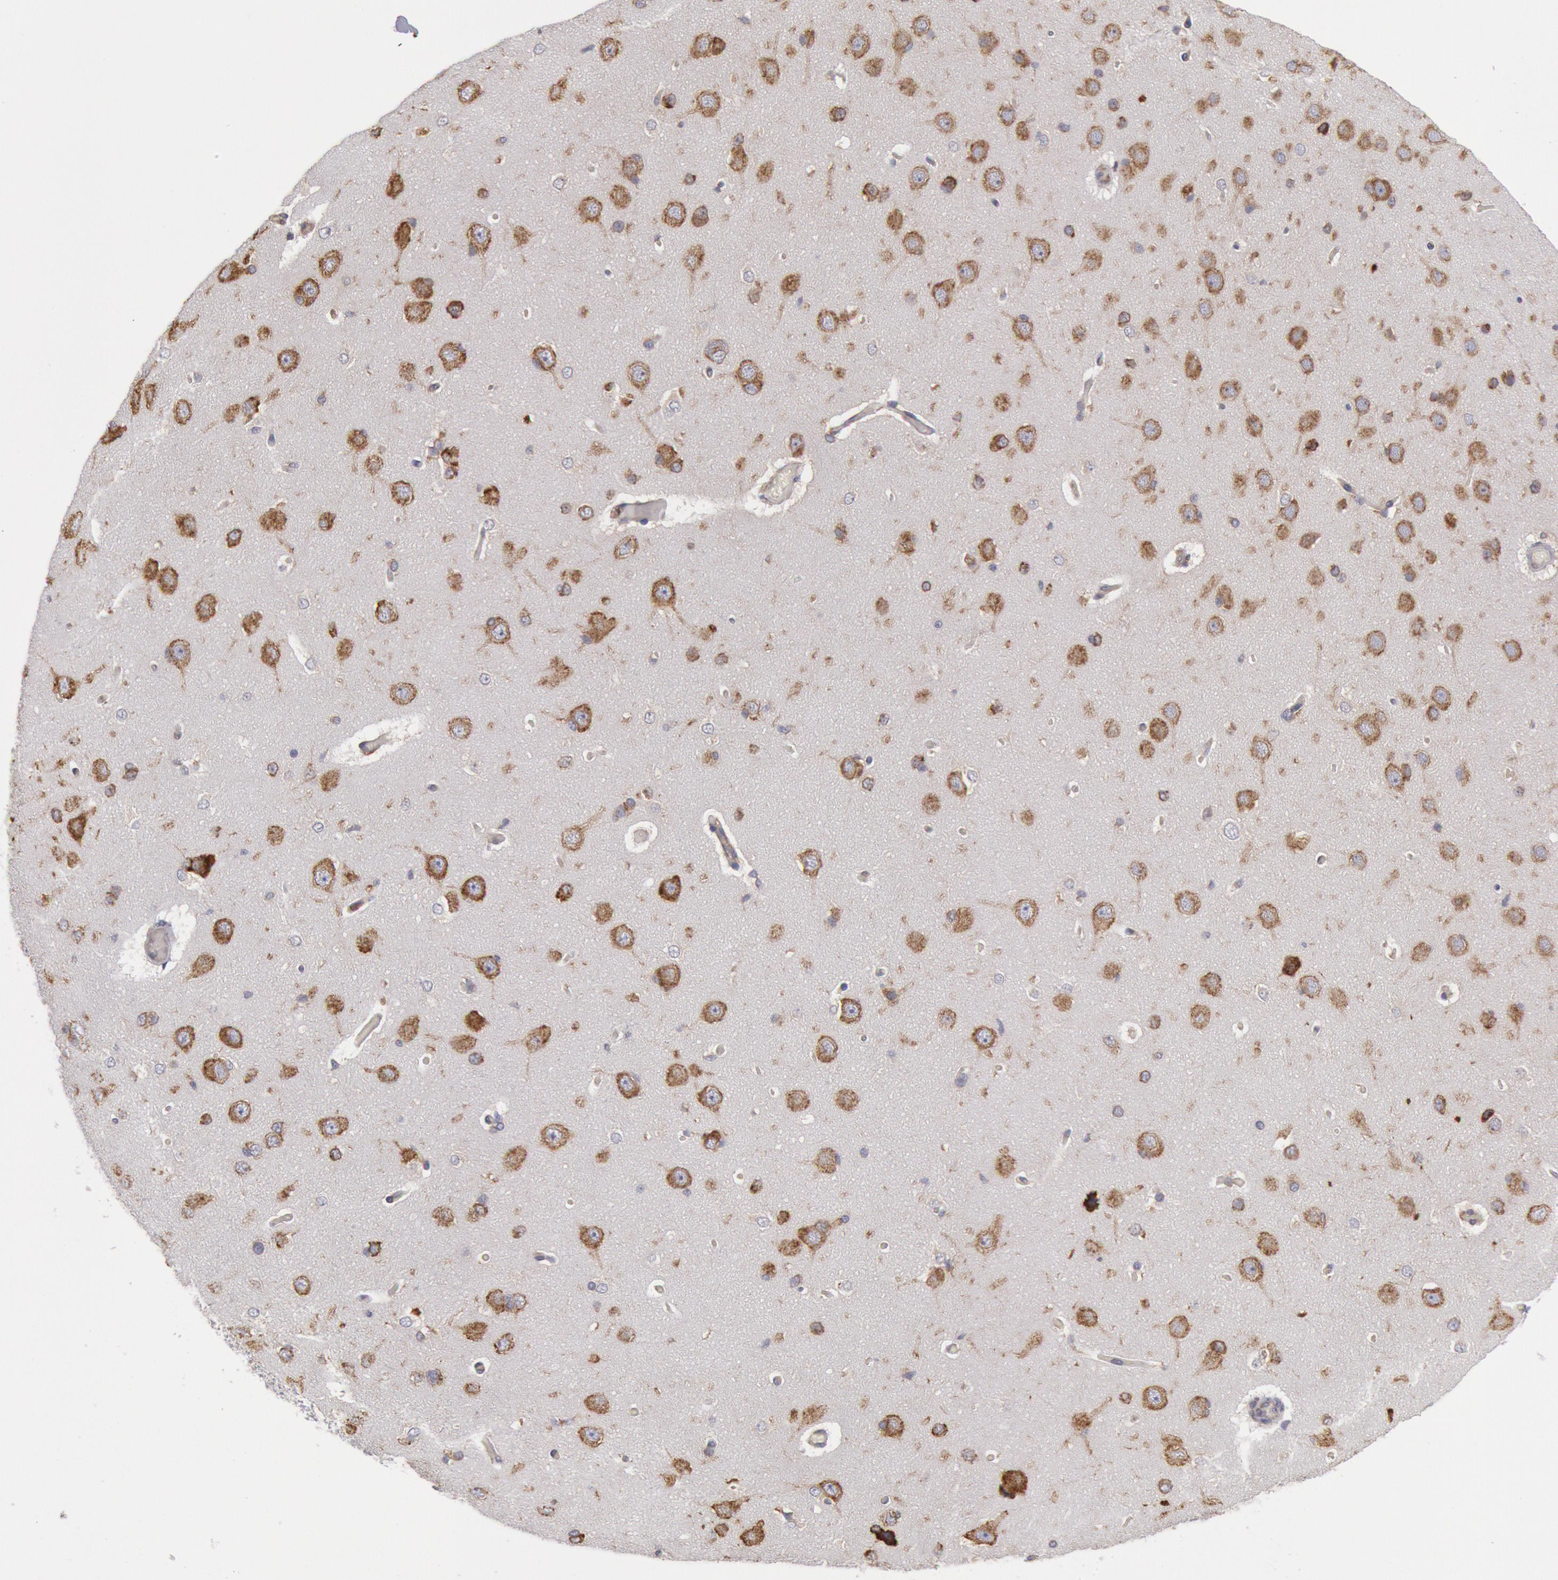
{"staining": {"intensity": "moderate", "quantity": ">75%", "location": "cytoplasmic/membranous"}, "tissue": "cerebral cortex", "cell_type": "Endothelial cells", "image_type": "normal", "snomed": [{"axis": "morphology", "description": "Normal tissue, NOS"}, {"axis": "topography", "description": "Cerebral cortex"}], "caption": "Approximately >75% of endothelial cells in normal cerebral cortex show moderate cytoplasmic/membranous protein expression as visualized by brown immunohistochemical staining.", "gene": "ERP44", "patient": {"sex": "female", "age": 45}}